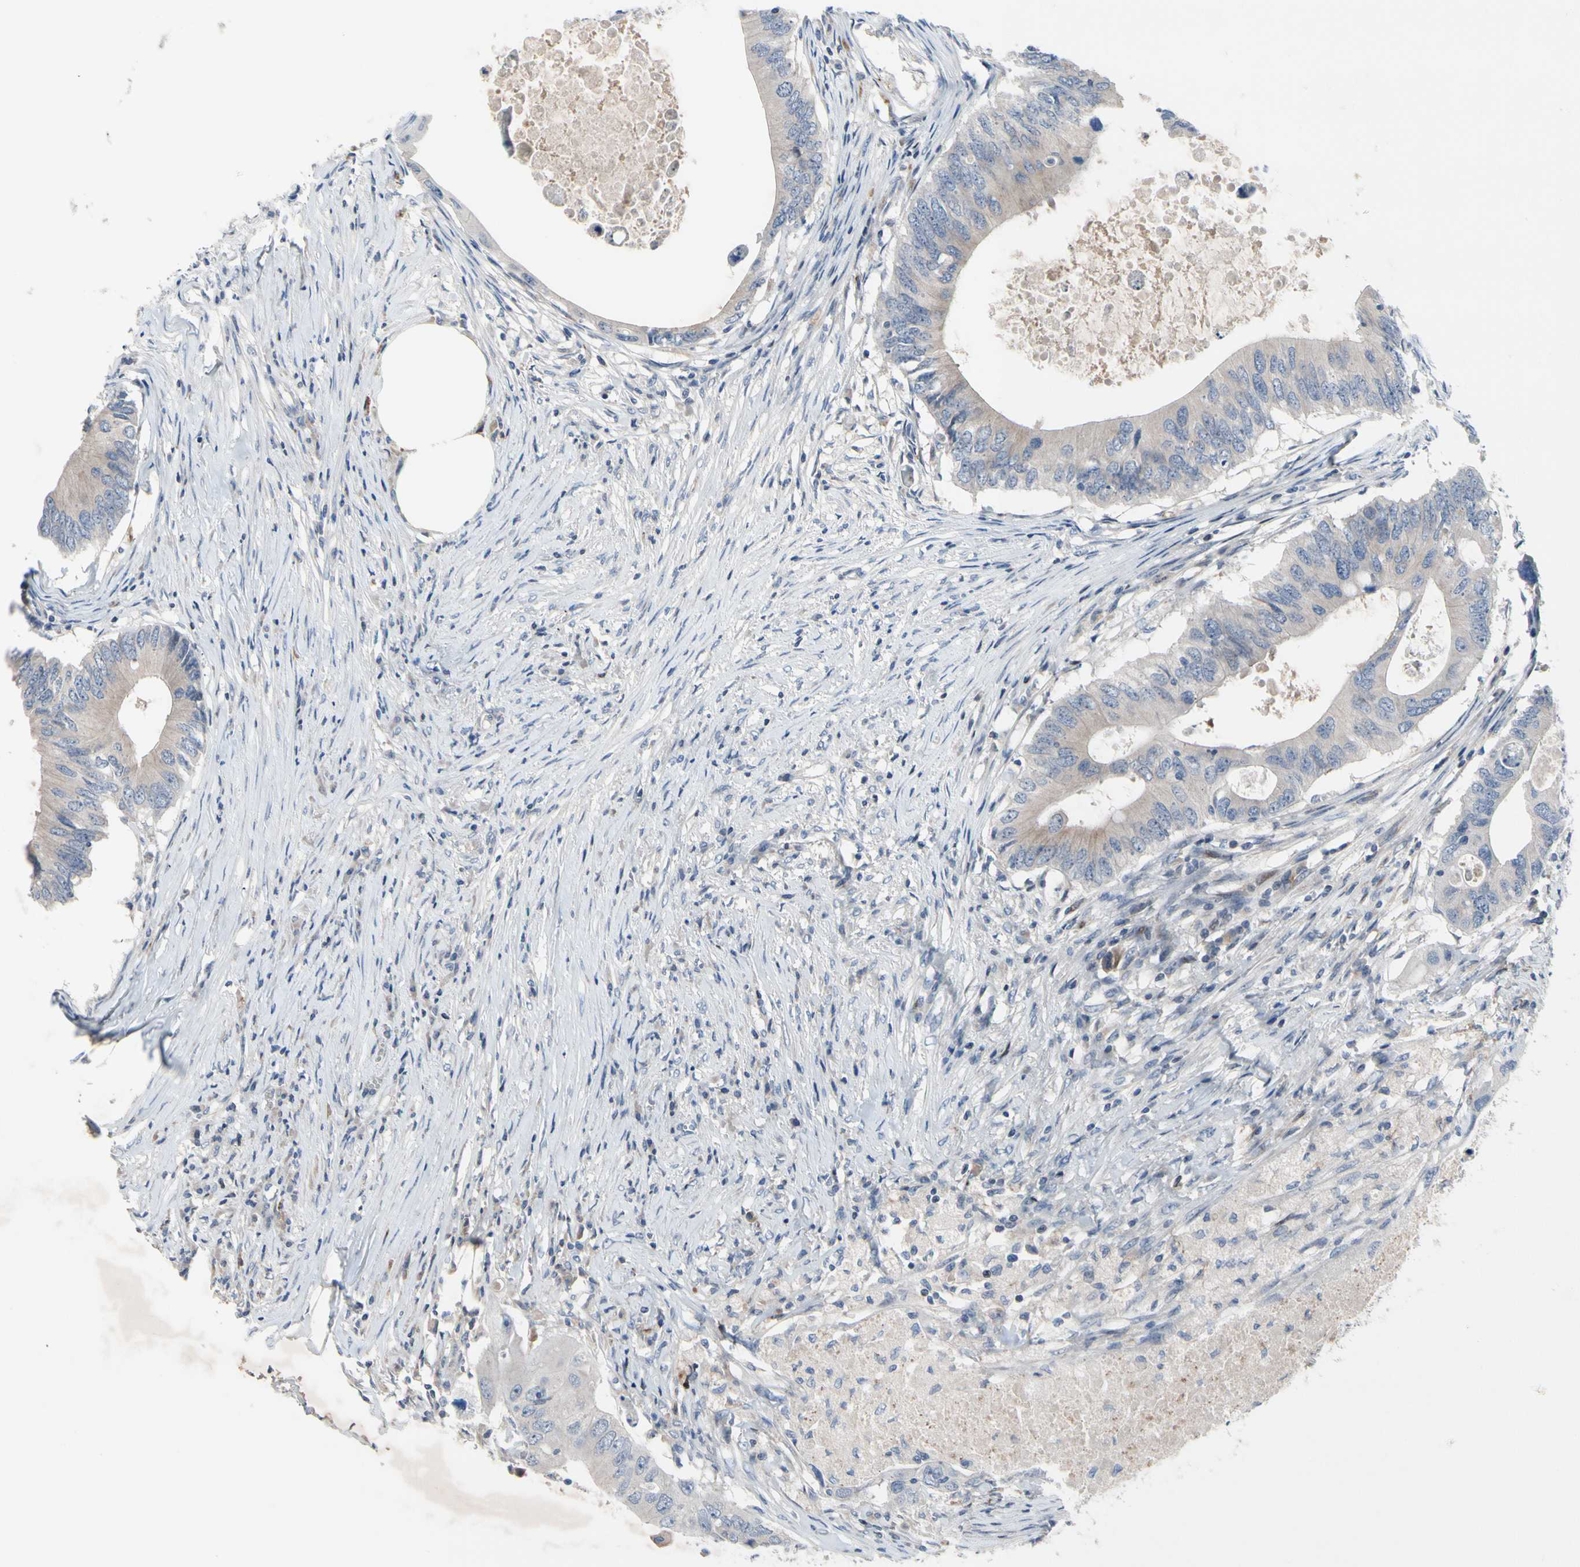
{"staining": {"intensity": "weak", "quantity": "25%-75%", "location": "cytoplasmic/membranous"}, "tissue": "colorectal cancer", "cell_type": "Tumor cells", "image_type": "cancer", "snomed": [{"axis": "morphology", "description": "Adenocarcinoma, NOS"}, {"axis": "topography", "description": "Colon"}], "caption": "This image reveals immunohistochemistry (IHC) staining of colorectal cancer (adenocarcinoma), with low weak cytoplasmic/membranous expression in approximately 25%-75% of tumor cells.", "gene": "MUTYH", "patient": {"sex": "male", "age": 71}}